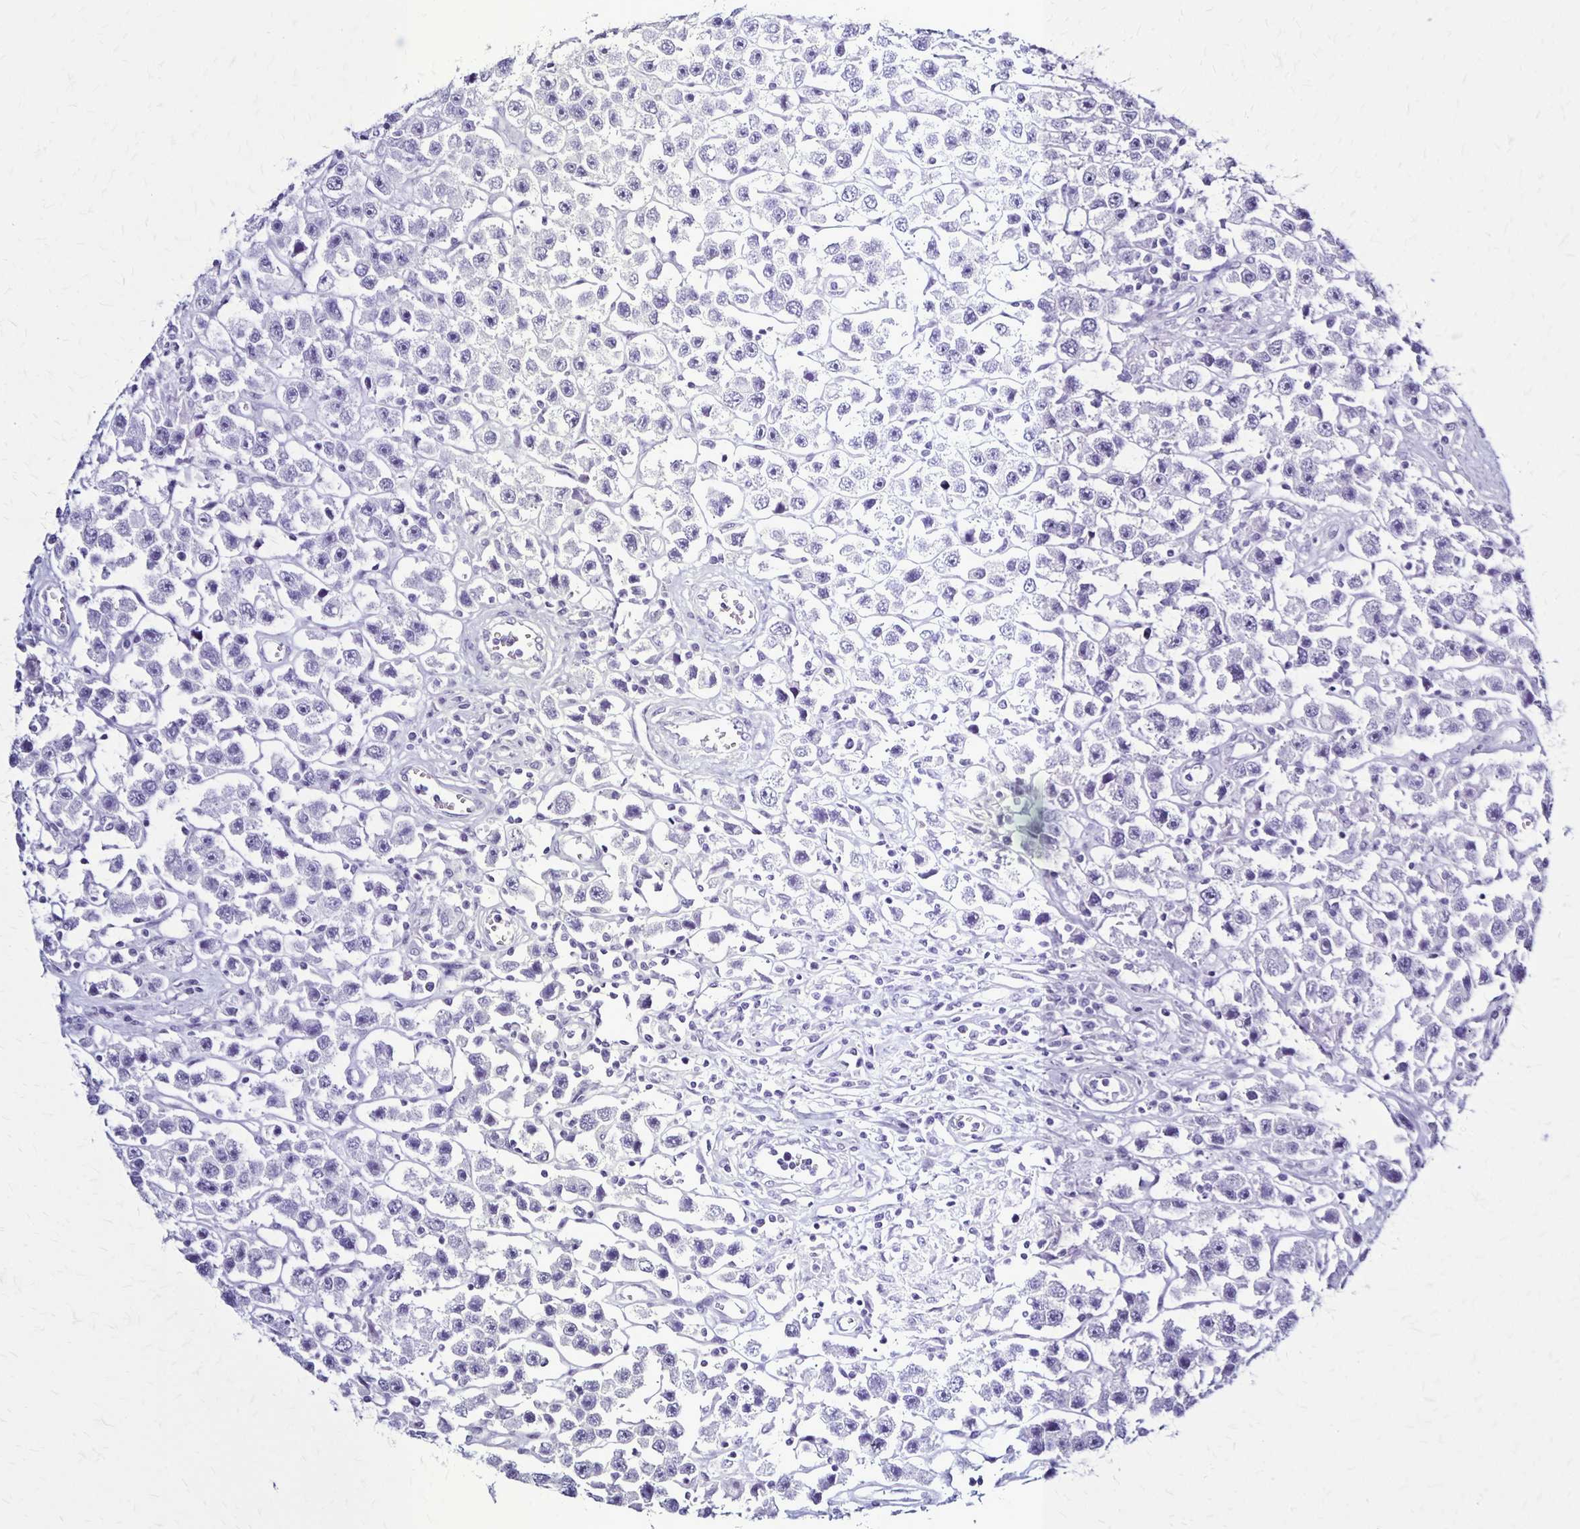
{"staining": {"intensity": "negative", "quantity": "none", "location": "none"}, "tissue": "testis cancer", "cell_type": "Tumor cells", "image_type": "cancer", "snomed": [{"axis": "morphology", "description": "Seminoma, NOS"}, {"axis": "topography", "description": "Testis"}], "caption": "Tumor cells show no significant protein expression in testis cancer.", "gene": "PLXNA4", "patient": {"sex": "male", "age": 45}}